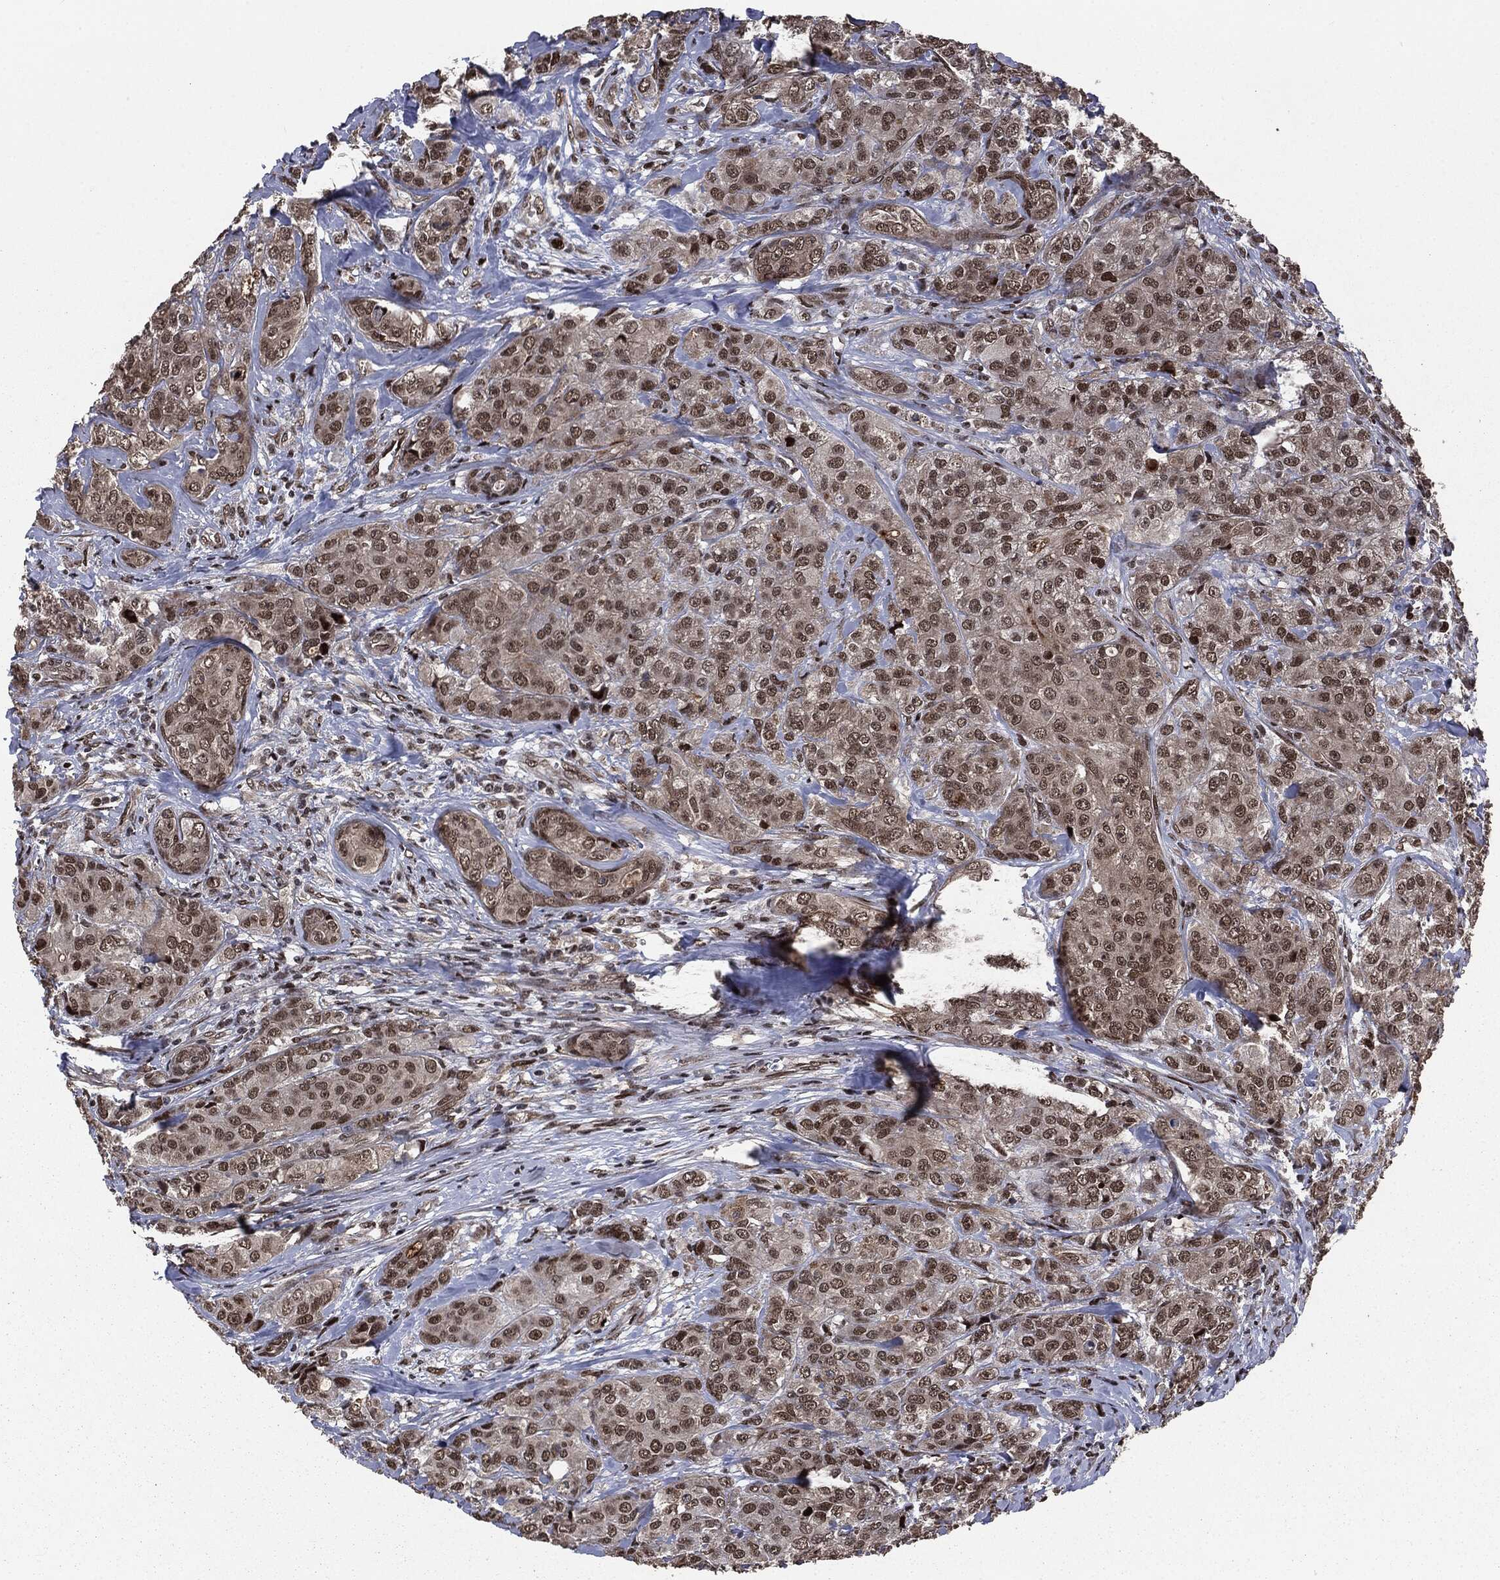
{"staining": {"intensity": "moderate", "quantity": ">75%", "location": "cytoplasmic/membranous,nuclear"}, "tissue": "breast cancer", "cell_type": "Tumor cells", "image_type": "cancer", "snomed": [{"axis": "morphology", "description": "Normal tissue, NOS"}, {"axis": "morphology", "description": "Duct carcinoma"}, {"axis": "topography", "description": "Breast"}], "caption": "Immunohistochemical staining of breast cancer shows moderate cytoplasmic/membranous and nuclear protein positivity in approximately >75% of tumor cells.", "gene": "DVL2", "patient": {"sex": "female", "age": 43}}